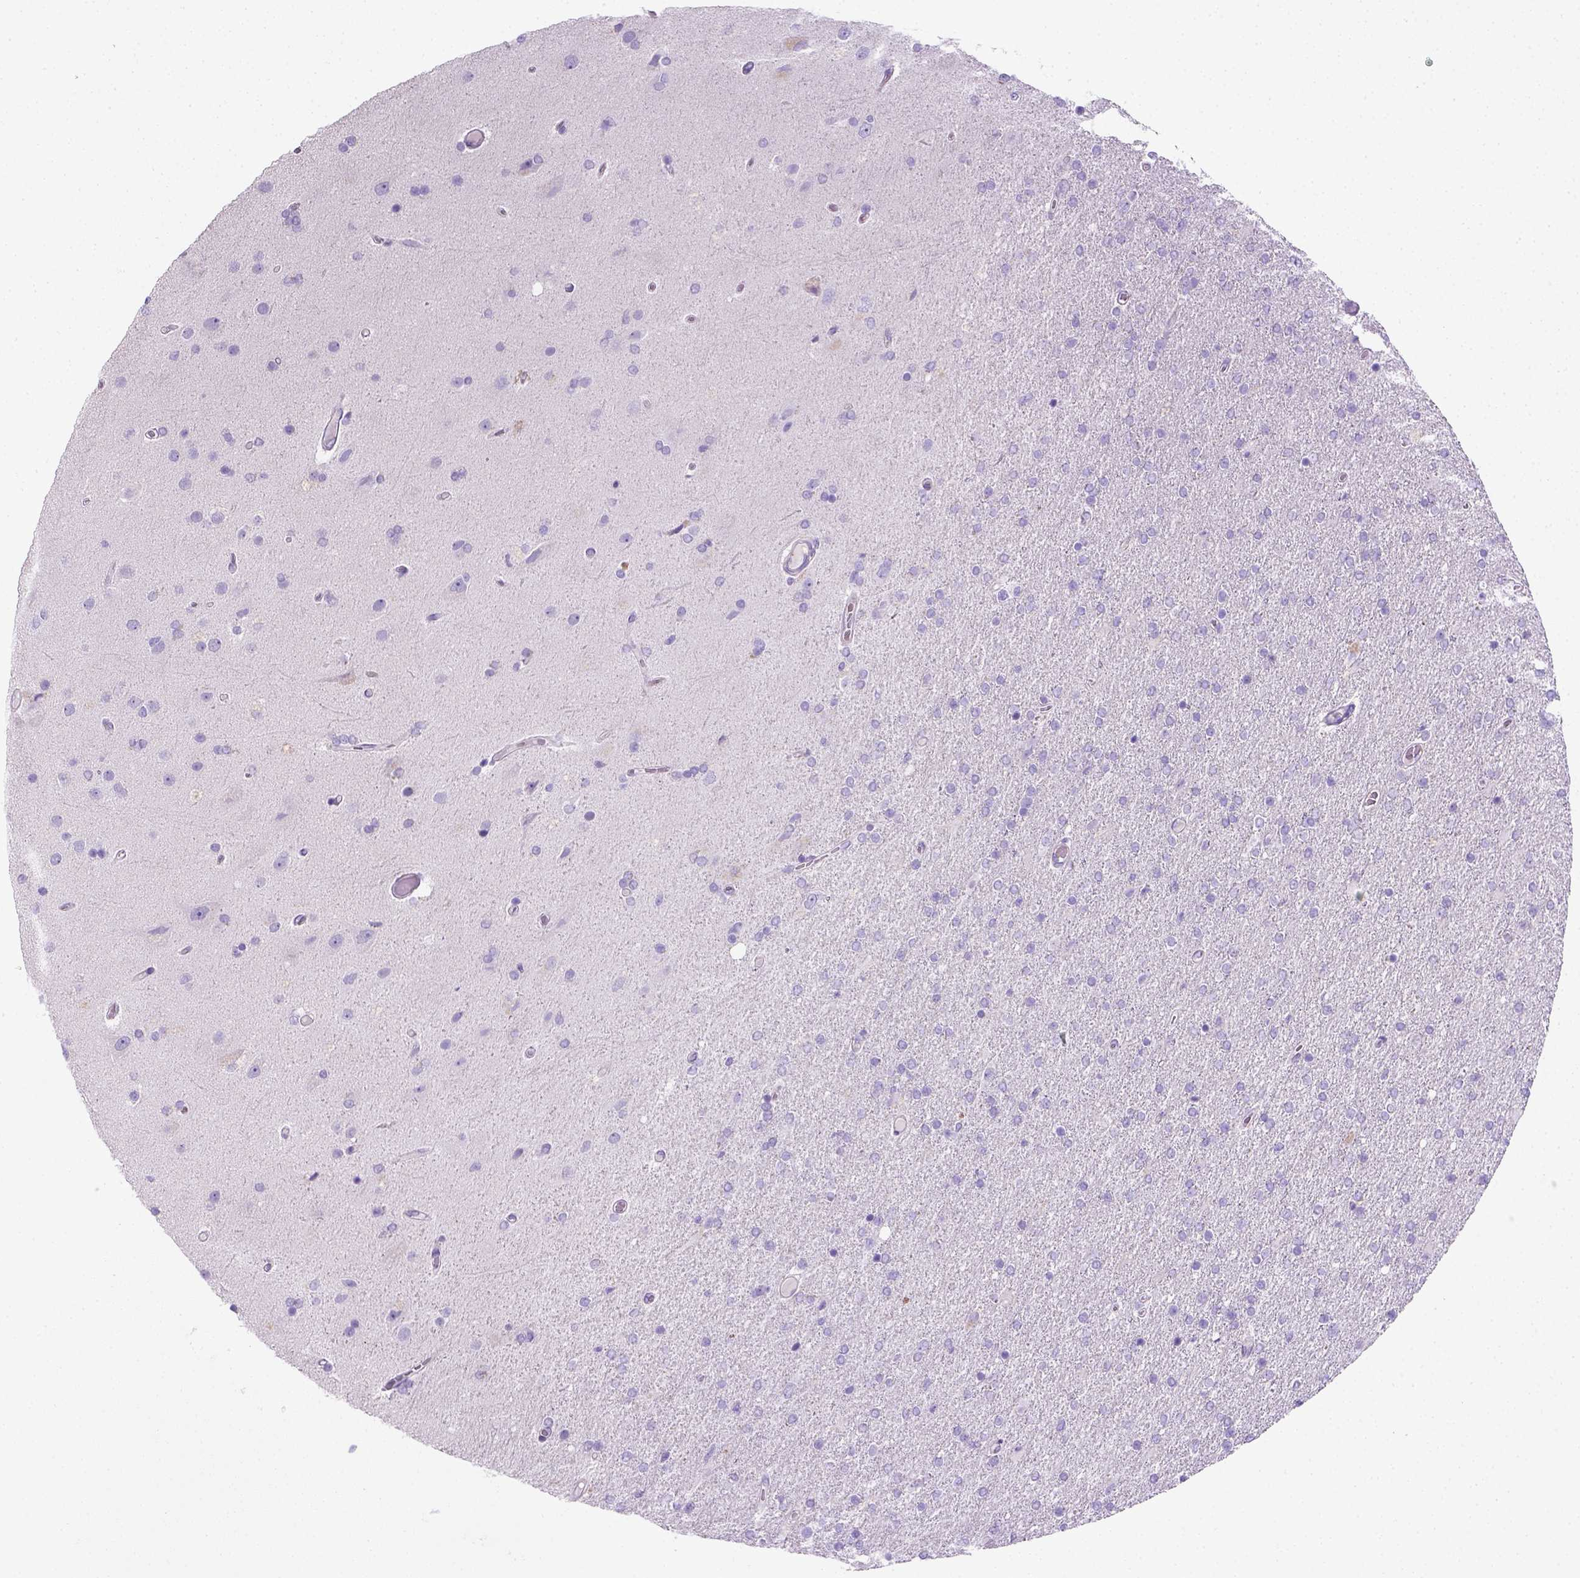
{"staining": {"intensity": "negative", "quantity": "none", "location": "none"}, "tissue": "glioma", "cell_type": "Tumor cells", "image_type": "cancer", "snomed": [{"axis": "morphology", "description": "Glioma, malignant, High grade"}, {"axis": "topography", "description": "Cerebral cortex"}], "caption": "DAB (3,3'-diaminobenzidine) immunohistochemical staining of human high-grade glioma (malignant) displays no significant expression in tumor cells.", "gene": "KRT71", "patient": {"sex": "male", "age": 70}}